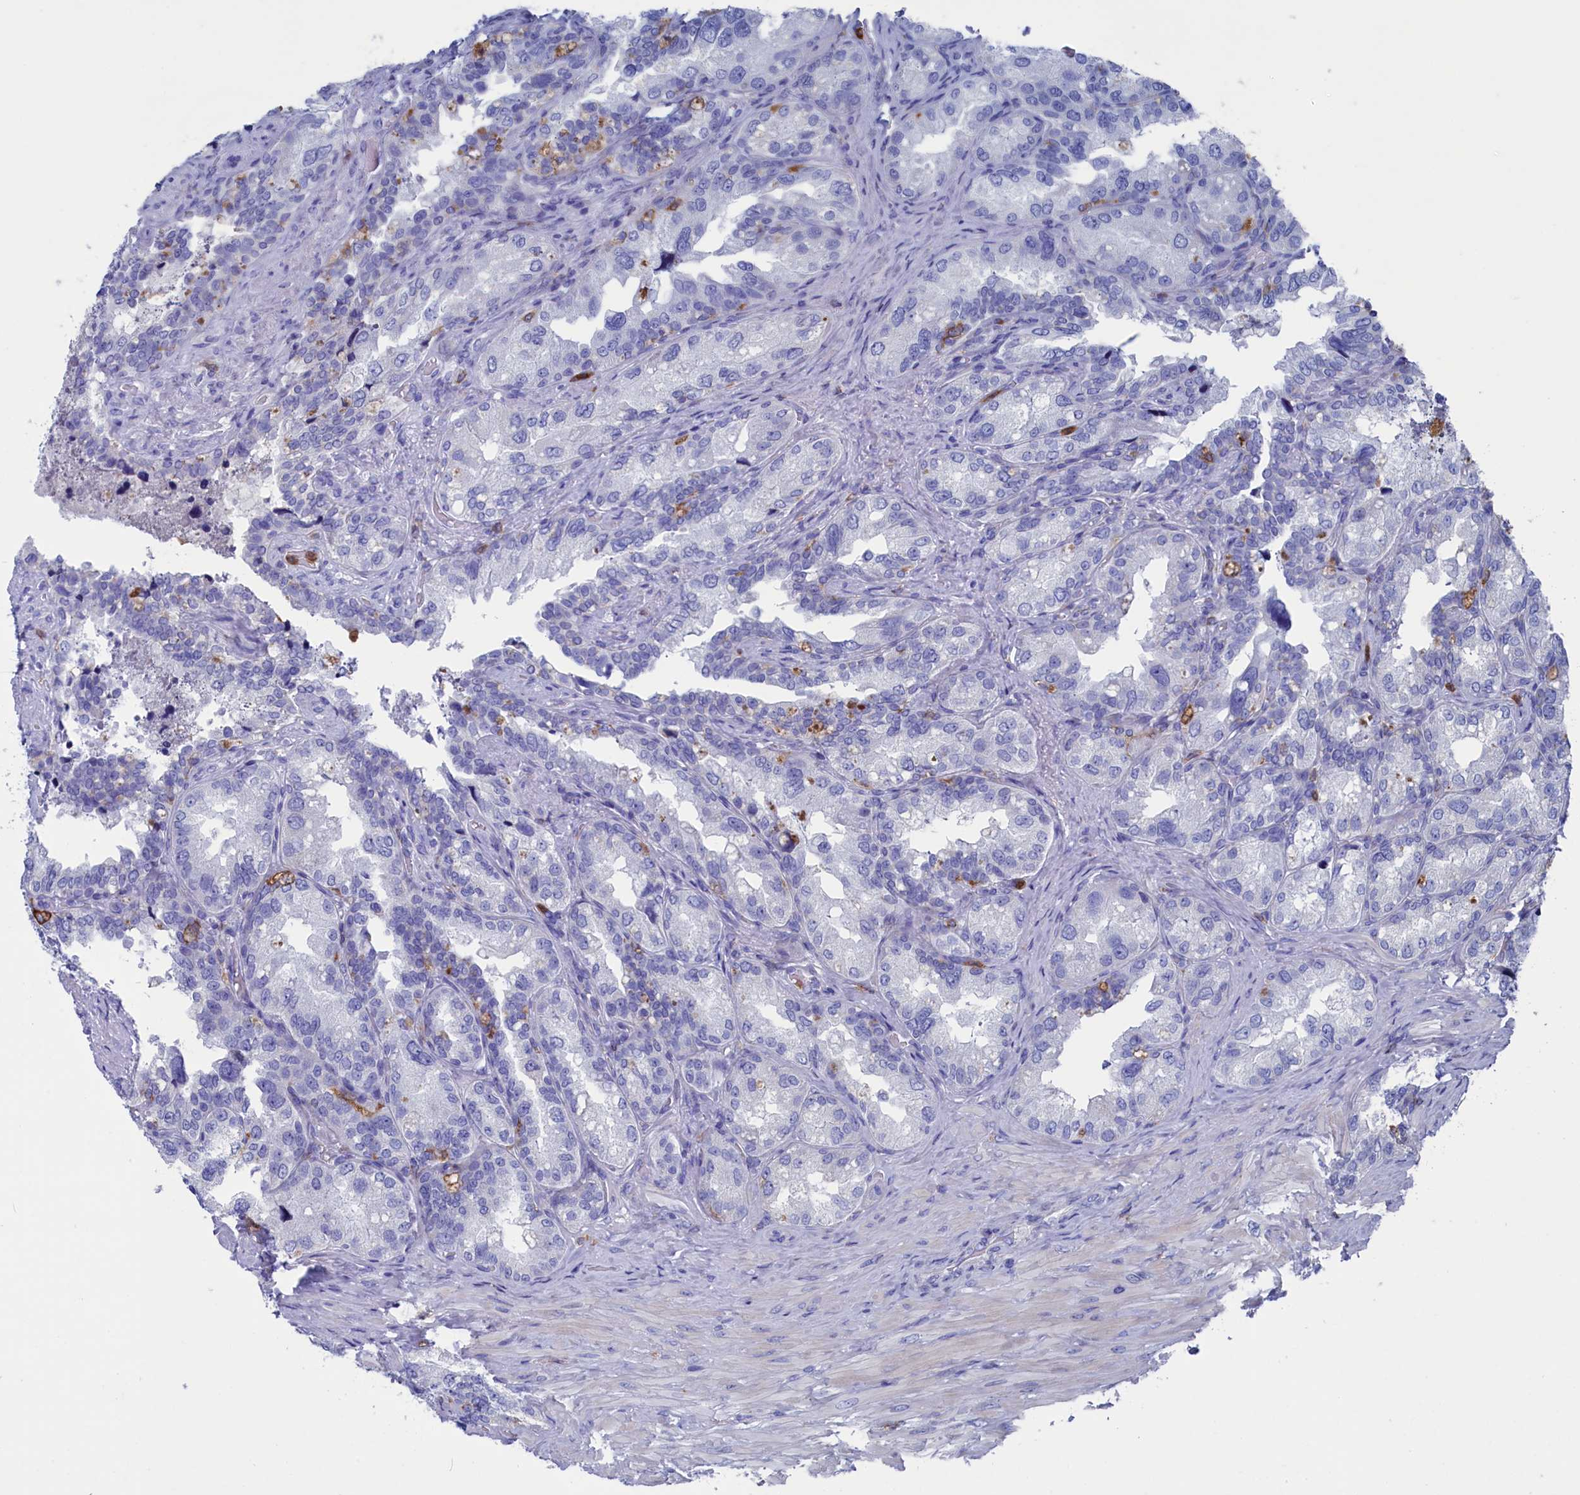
{"staining": {"intensity": "moderate", "quantity": "<25%", "location": "cytoplasmic/membranous"}, "tissue": "seminal vesicle", "cell_type": "Glandular cells", "image_type": "normal", "snomed": [{"axis": "morphology", "description": "Normal tissue, NOS"}, {"axis": "topography", "description": "Seminal veicle"}, {"axis": "topography", "description": "Peripheral nerve tissue"}], "caption": "Seminal vesicle stained with a brown dye demonstrates moderate cytoplasmic/membranous positive staining in approximately <25% of glandular cells.", "gene": "TYROBP", "patient": {"sex": "male", "age": 67}}